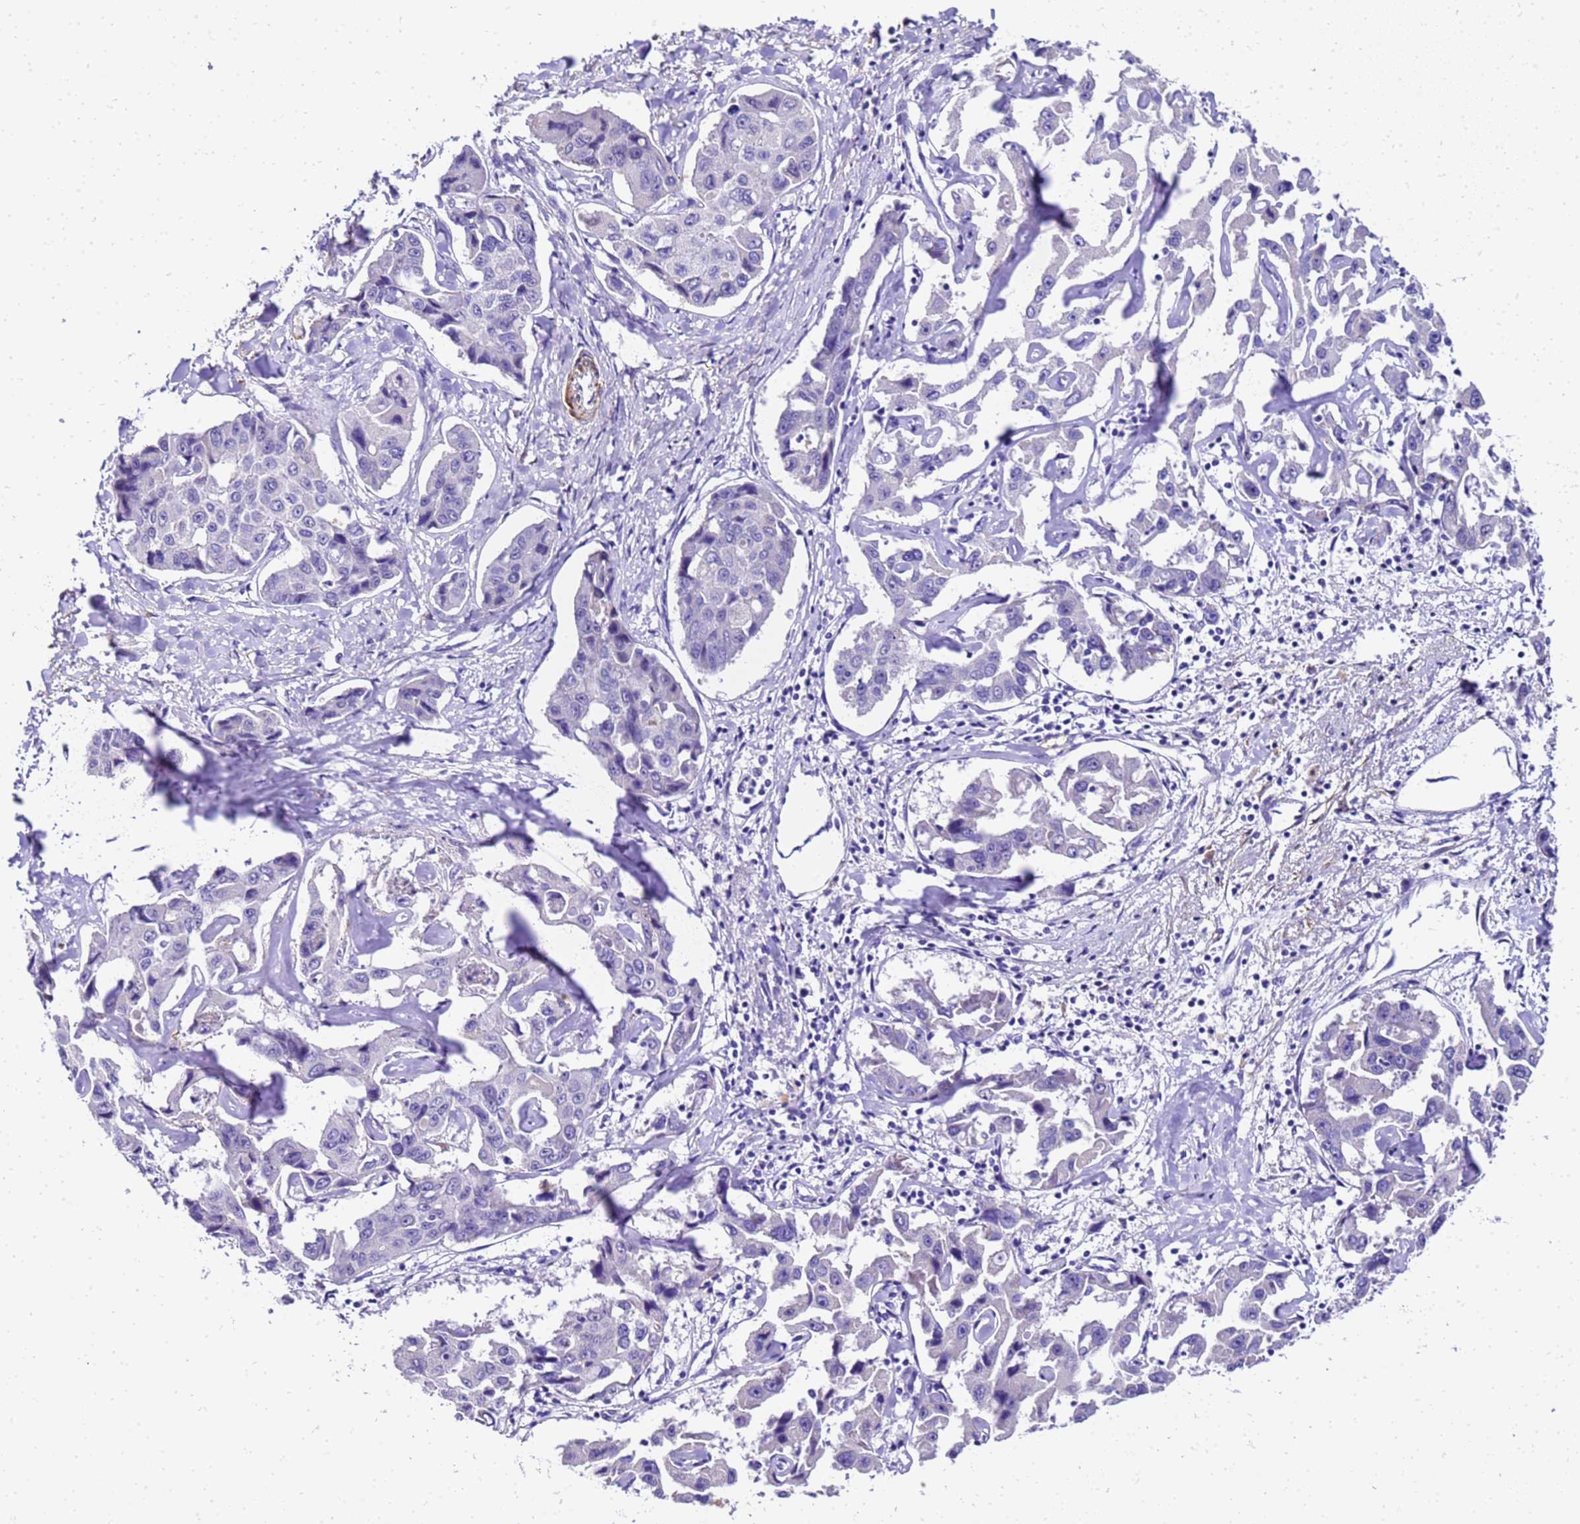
{"staining": {"intensity": "negative", "quantity": "none", "location": "none"}, "tissue": "liver cancer", "cell_type": "Tumor cells", "image_type": "cancer", "snomed": [{"axis": "morphology", "description": "Cholangiocarcinoma"}, {"axis": "topography", "description": "Liver"}], "caption": "Immunohistochemistry (IHC) of liver cancer reveals no staining in tumor cells. (DAB immunohistochemistry (IHC) visualized using brightfield microscopy, high magnification).", "gene": "HSPB6", "patient": {"sex": "male", "age": 59}}